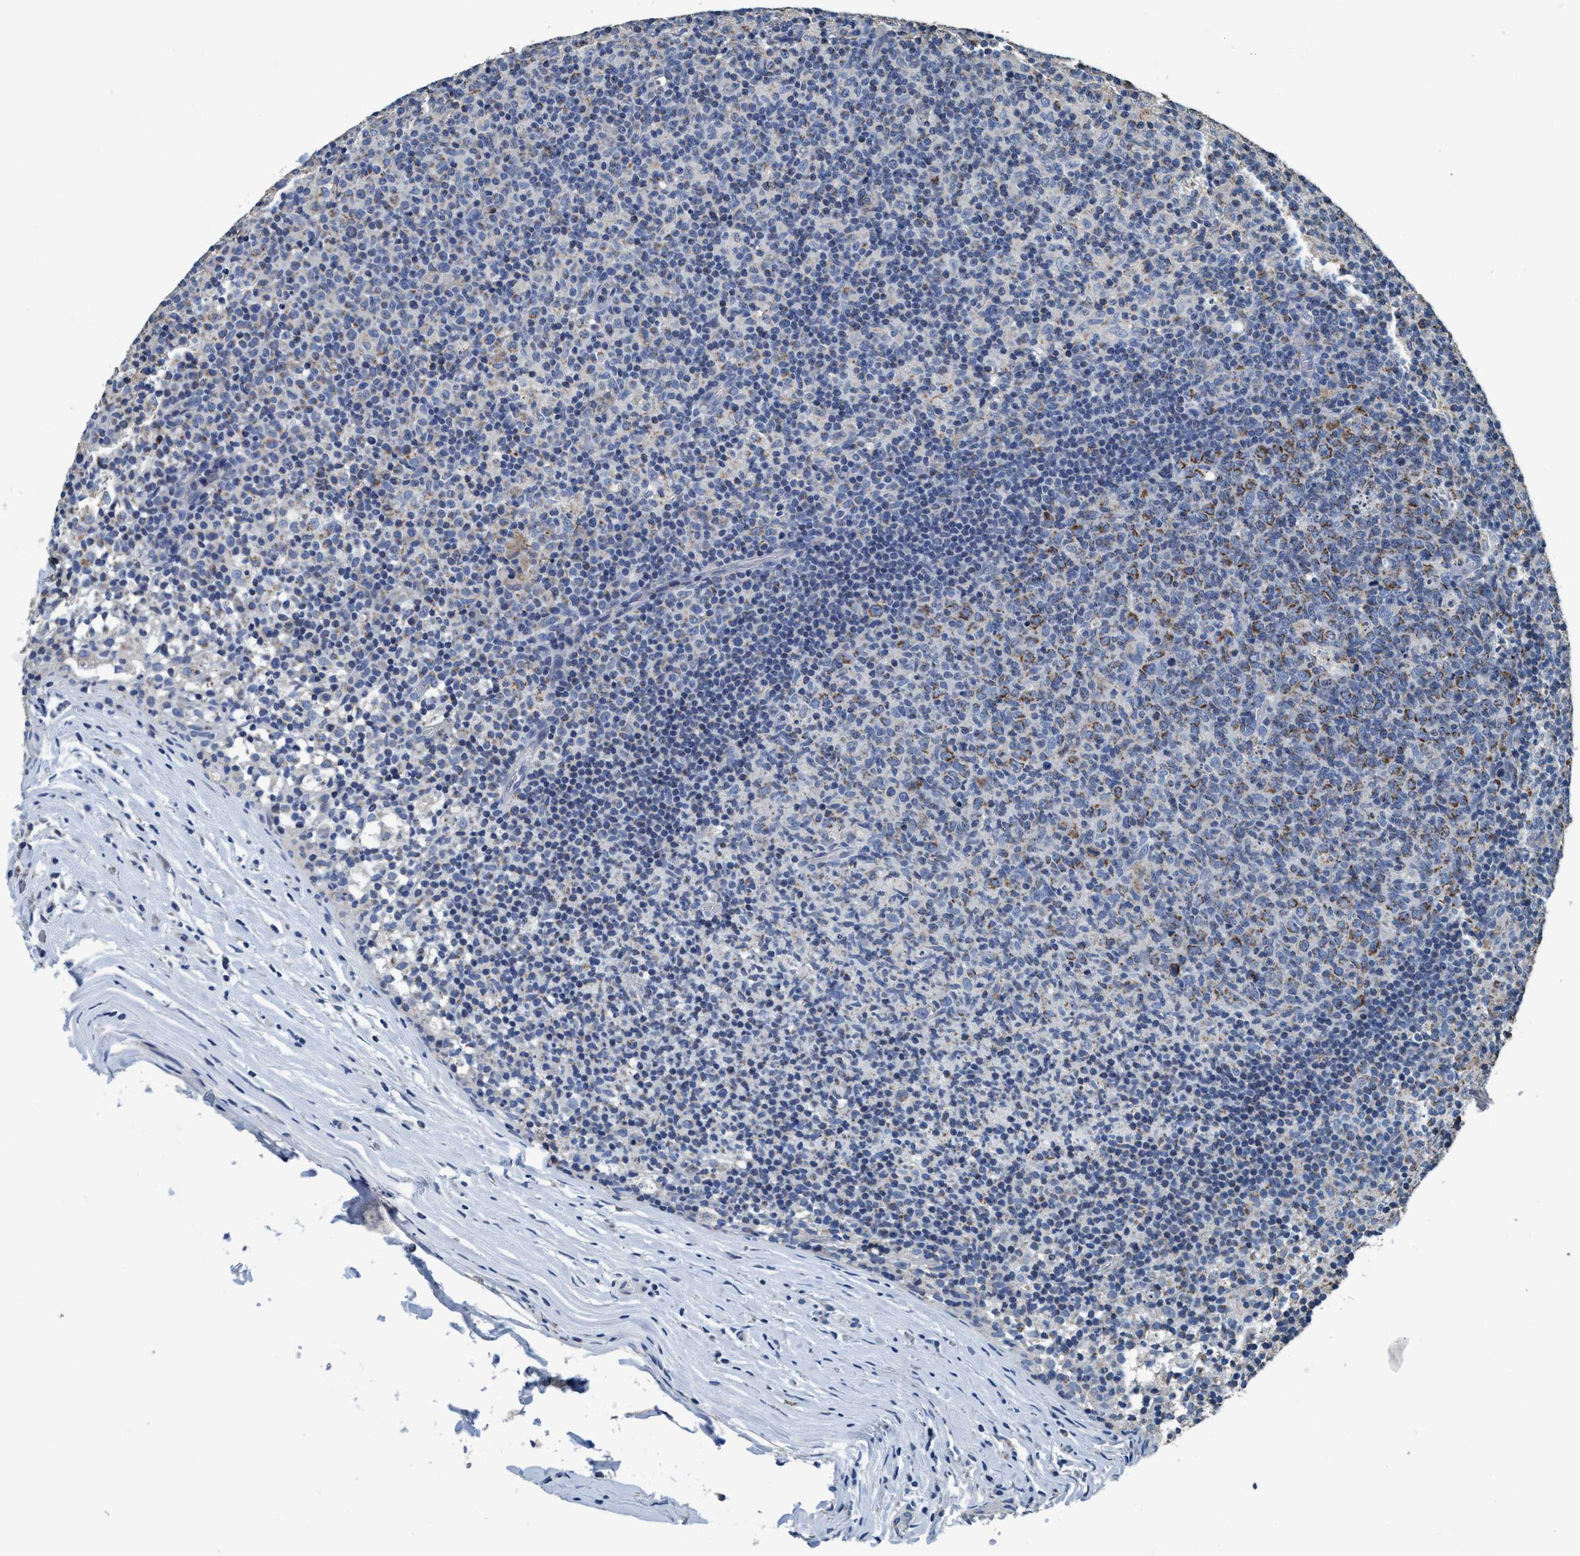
{"staining": {"intensity": "moderate", "quantity": ">75%", "location": "cytoplasmic/membranous"}, "tissue": "lymph node", "cell_type": "Germinal center cells", "image_type": "normal", "snomed": [{"axis": "morphology", "description": "Normal tissue, NOS"}, {"axis": "morphology", "description": "Inflammation, NOS"}, {"axis": "topography", "description": "Lymph node"}], "caption": "Approximately >75% of germinal center cells in unremarkable human lymph node demonstrate moderate cytoplasmic/membranous protein positivity as visualized by brown immunohistochemical staining.", "gene": "ANKFN1", "patient": {"sex": "male", "age": 55}}